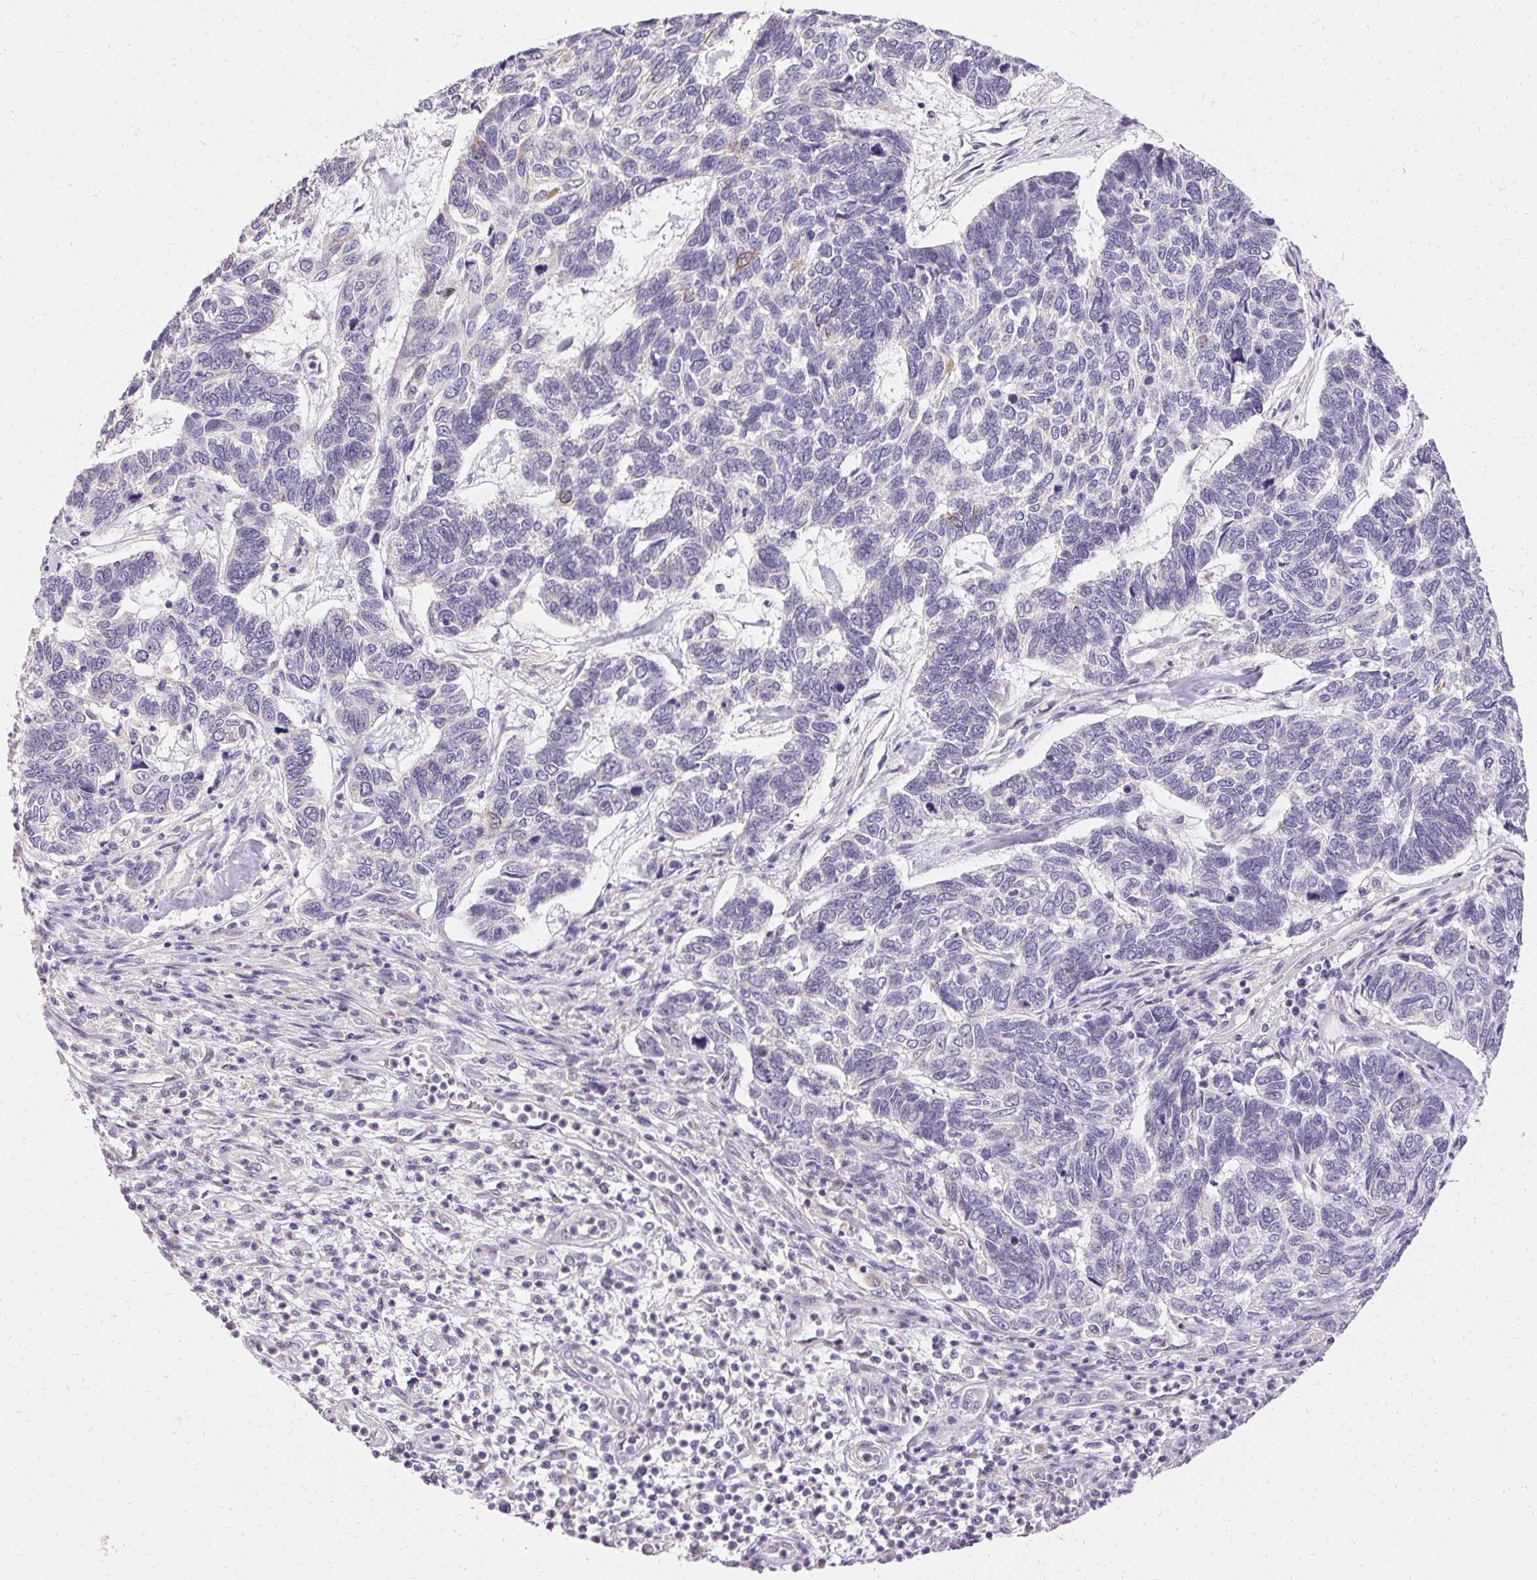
{"staining": {"intensity": "negative", "quantity": "none", "location": "none"}, "tissue": "skin cancer", "cell_type": "Tumor cells", "image_type": "cancer", "snomed": [{"axis": "morphology", "description": "Basal cell carcinoma"}, {"axis": "topography", "description": "Skin"}], "caption": "Immunohistochemistry micrograph of skin basal cell carcinoma stained for a protein (brown), which shows no expression in tumor cells.", "gene": "HSD17B3", "patient": {"sex": "female", "age": 65}}